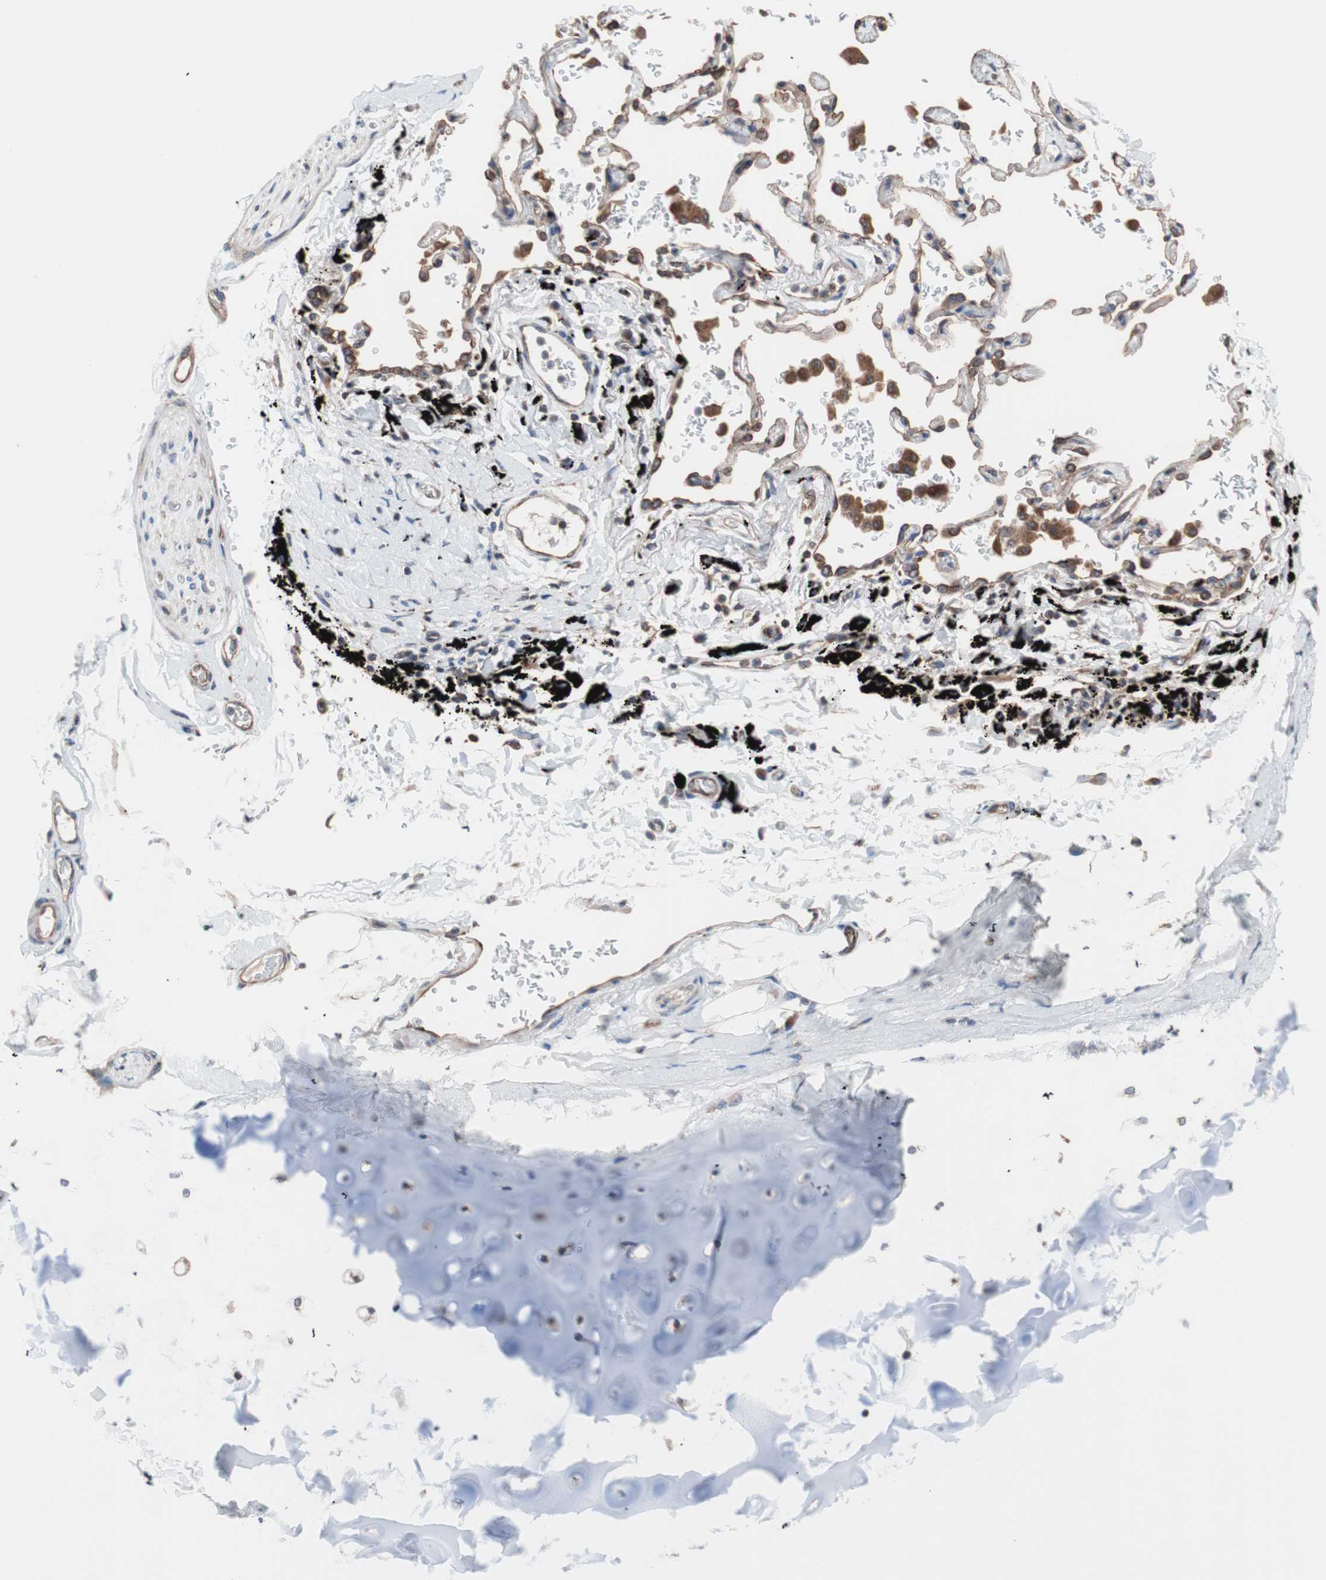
{"staining": {"intensity": "weak", "quantity": ">75%", "location": "cytoplasmic/membranous"}, "tissue": "adipose tissue", "cell_type": "Adipocytes", "image_type": "normal", "snomed": [{"axis": "morphology", "description": "Normal tissue, NOS"}, {"axis": "topography", "description": "Cartilage tissue"}, {"axis": "topography", "description": "Bronchus"}], "caption": "A histopathology image of adipose tissue stained for a protein demonstrates weak cytoplasmic/membranous brown staining in adipocytes.", "gene": "CTTNBP2NL", "patient": {"sex": "female", "age": 73}}